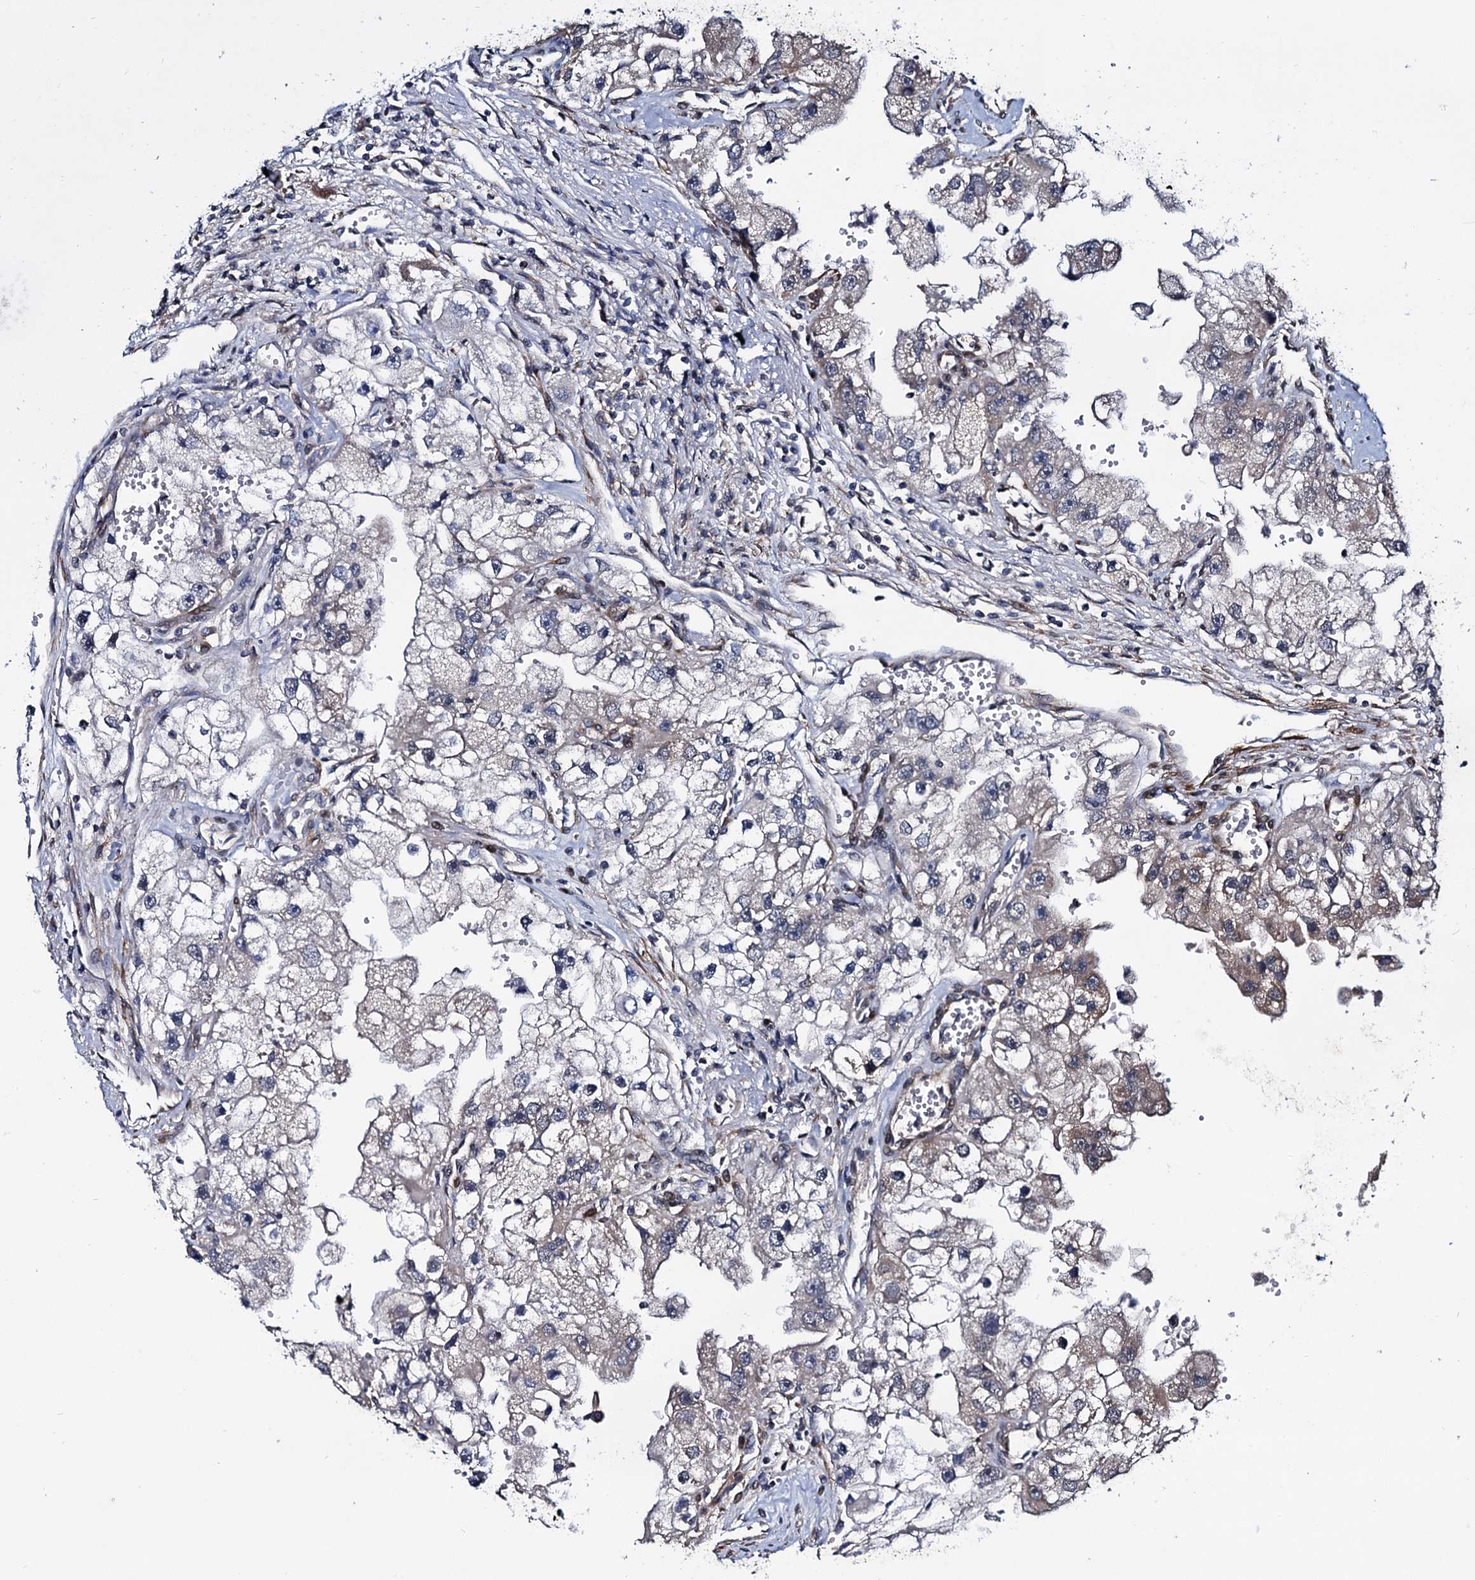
{"staining": {"intensity": "negative", "quantity": "none", "location": "none"}, "tissue": "renal cancer", "cell_type": "Tumor cells", "image_type": "cancer", "snomed": [{"axis": "morphology", "description": "Adenocarcinoma, NOS"}, {"axis": "topography", "description": "Kidney"}], "caption": "Immunohistochemistry (IHC) micrograph of human renal adenocarcinoma stained for a protein (brown), which exhibits no staining in tumor cells.", "gene": "ARHGAP42", "patient": {"sex": "male", "age": 63}}